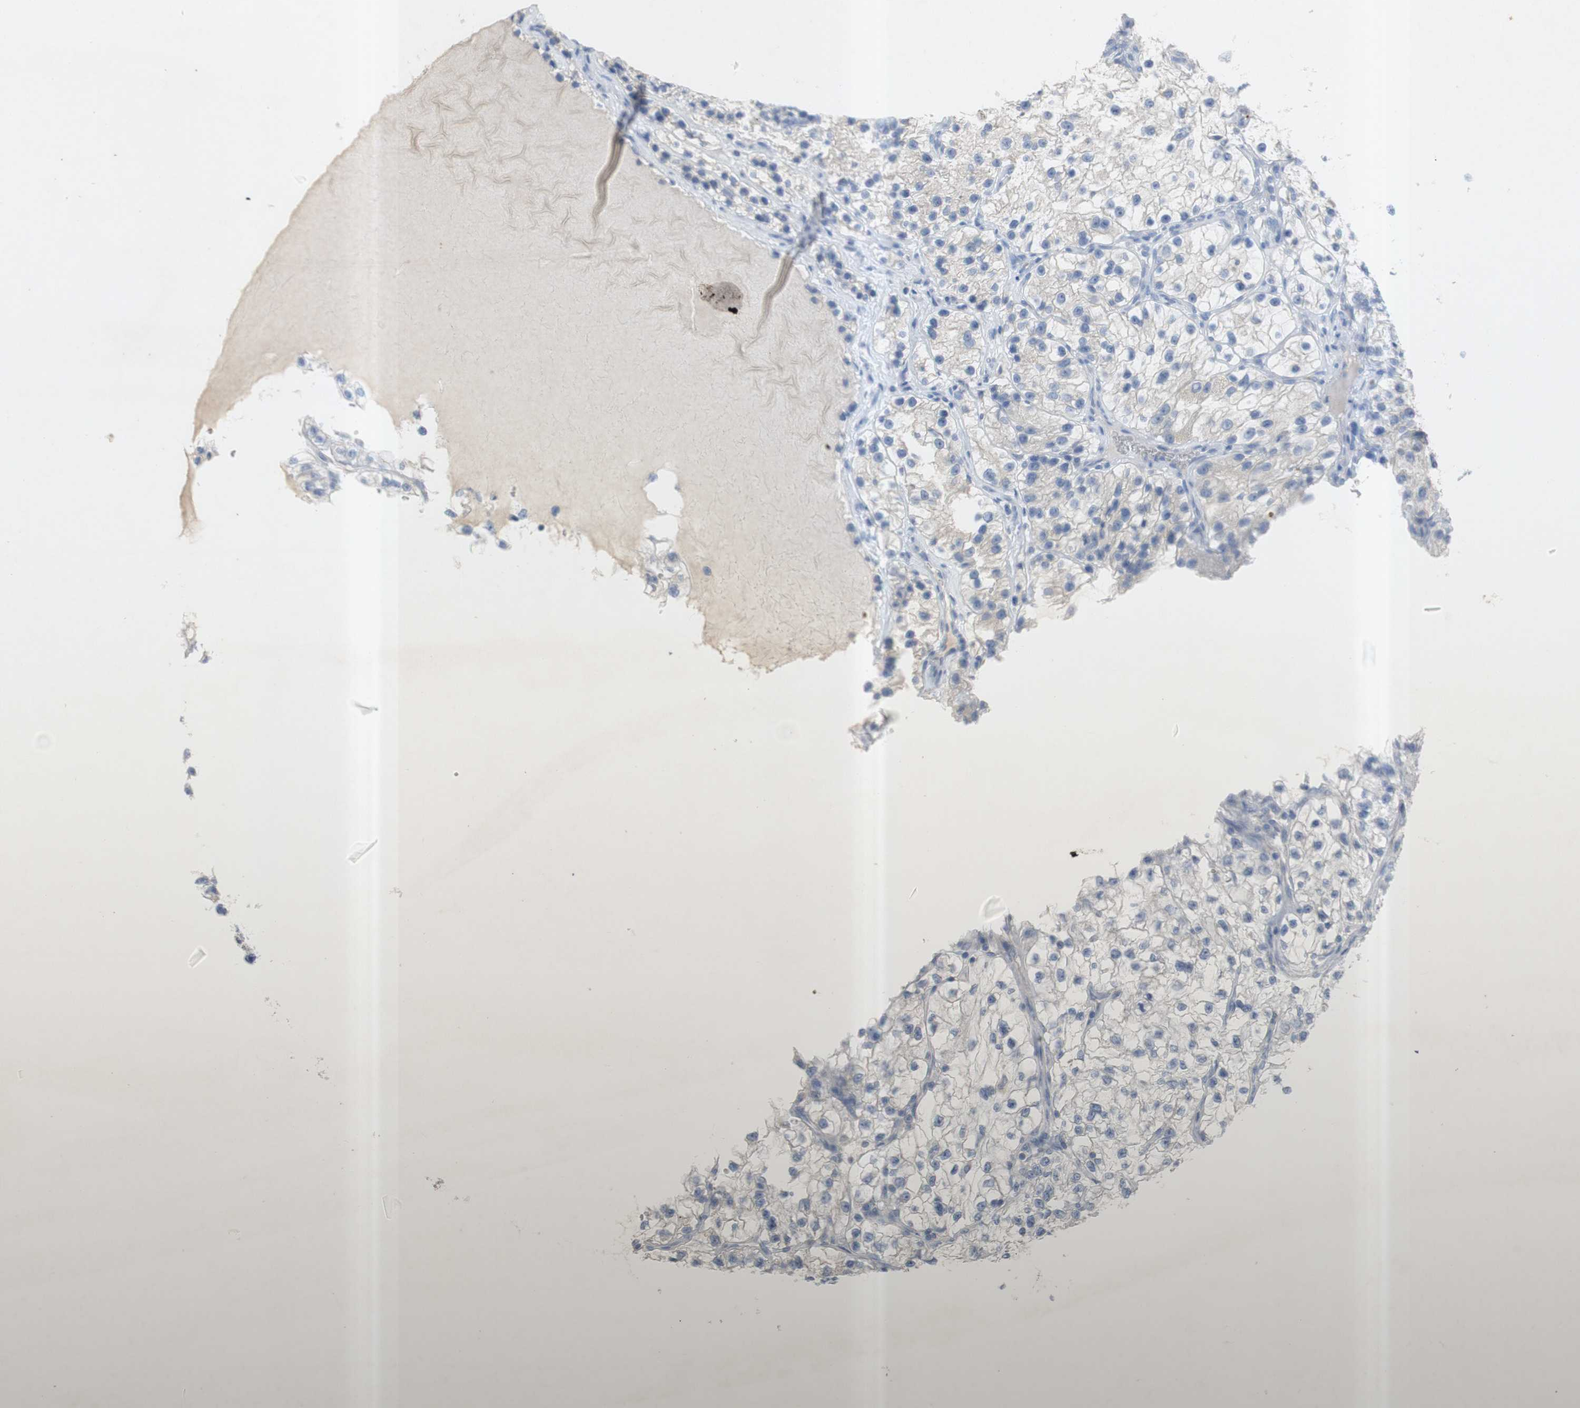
{"staining": {"intensity": "negative", "quantity": "none", "location": "none"}, "tissue": "renal cancer", "cell_type": "Tumor cells", "image_type": "cancer", "snomed": [{"axis": "morphology", "description": "Adenocarcinoma, NOS"}, {"axis": "topography", "description": "Kidney"}], "caption": "High magnification brightfield microscopy of renal adenocarcinoma stained with DAB (brown) and counterstained with hematoxylin (blue): tumor cells show no significant expression.", "gene": "EPO", "patient": {"sex": "female", "age": 57}}